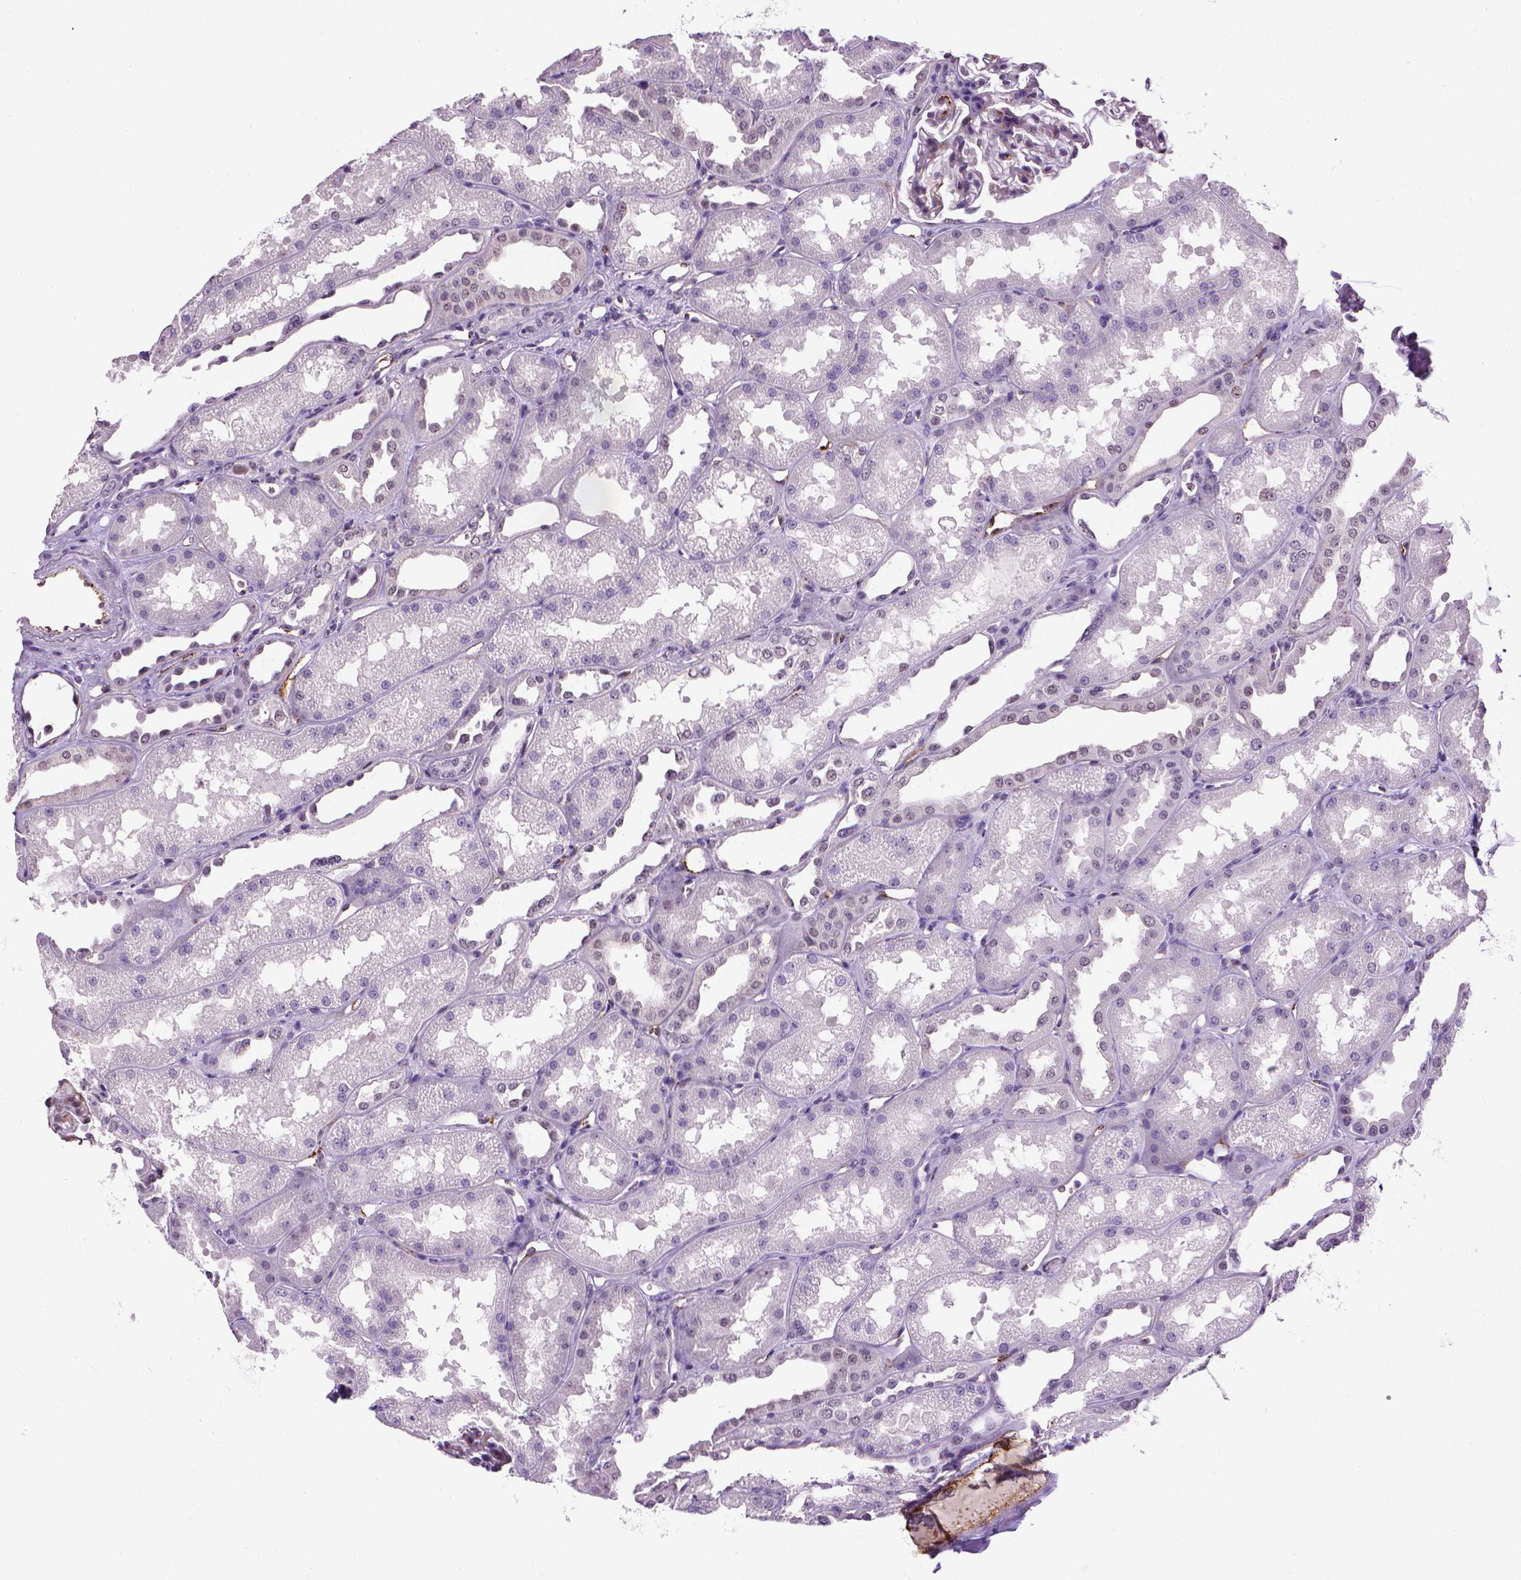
{"staining": {"intensity": "negative", "quantity": "none", "location": "none"}, "tissue": "kidney", "cell_type": "Cells in glomeruli", "image_type": "normal", "snomed": [{"axis": "morphology", "description": "Normal tissue, NOS"}, {"axis": "topography", "description": "Kidney"}], "caption": "Histopathology image shows no protein staining in cells in glomeruli of benign kidney. (DAB immunohistochemistry (IHC) visualized using brightfield microscopy, high magnification).", "gene": "VWF", "patient": {"sex": "male", "age": 61}}